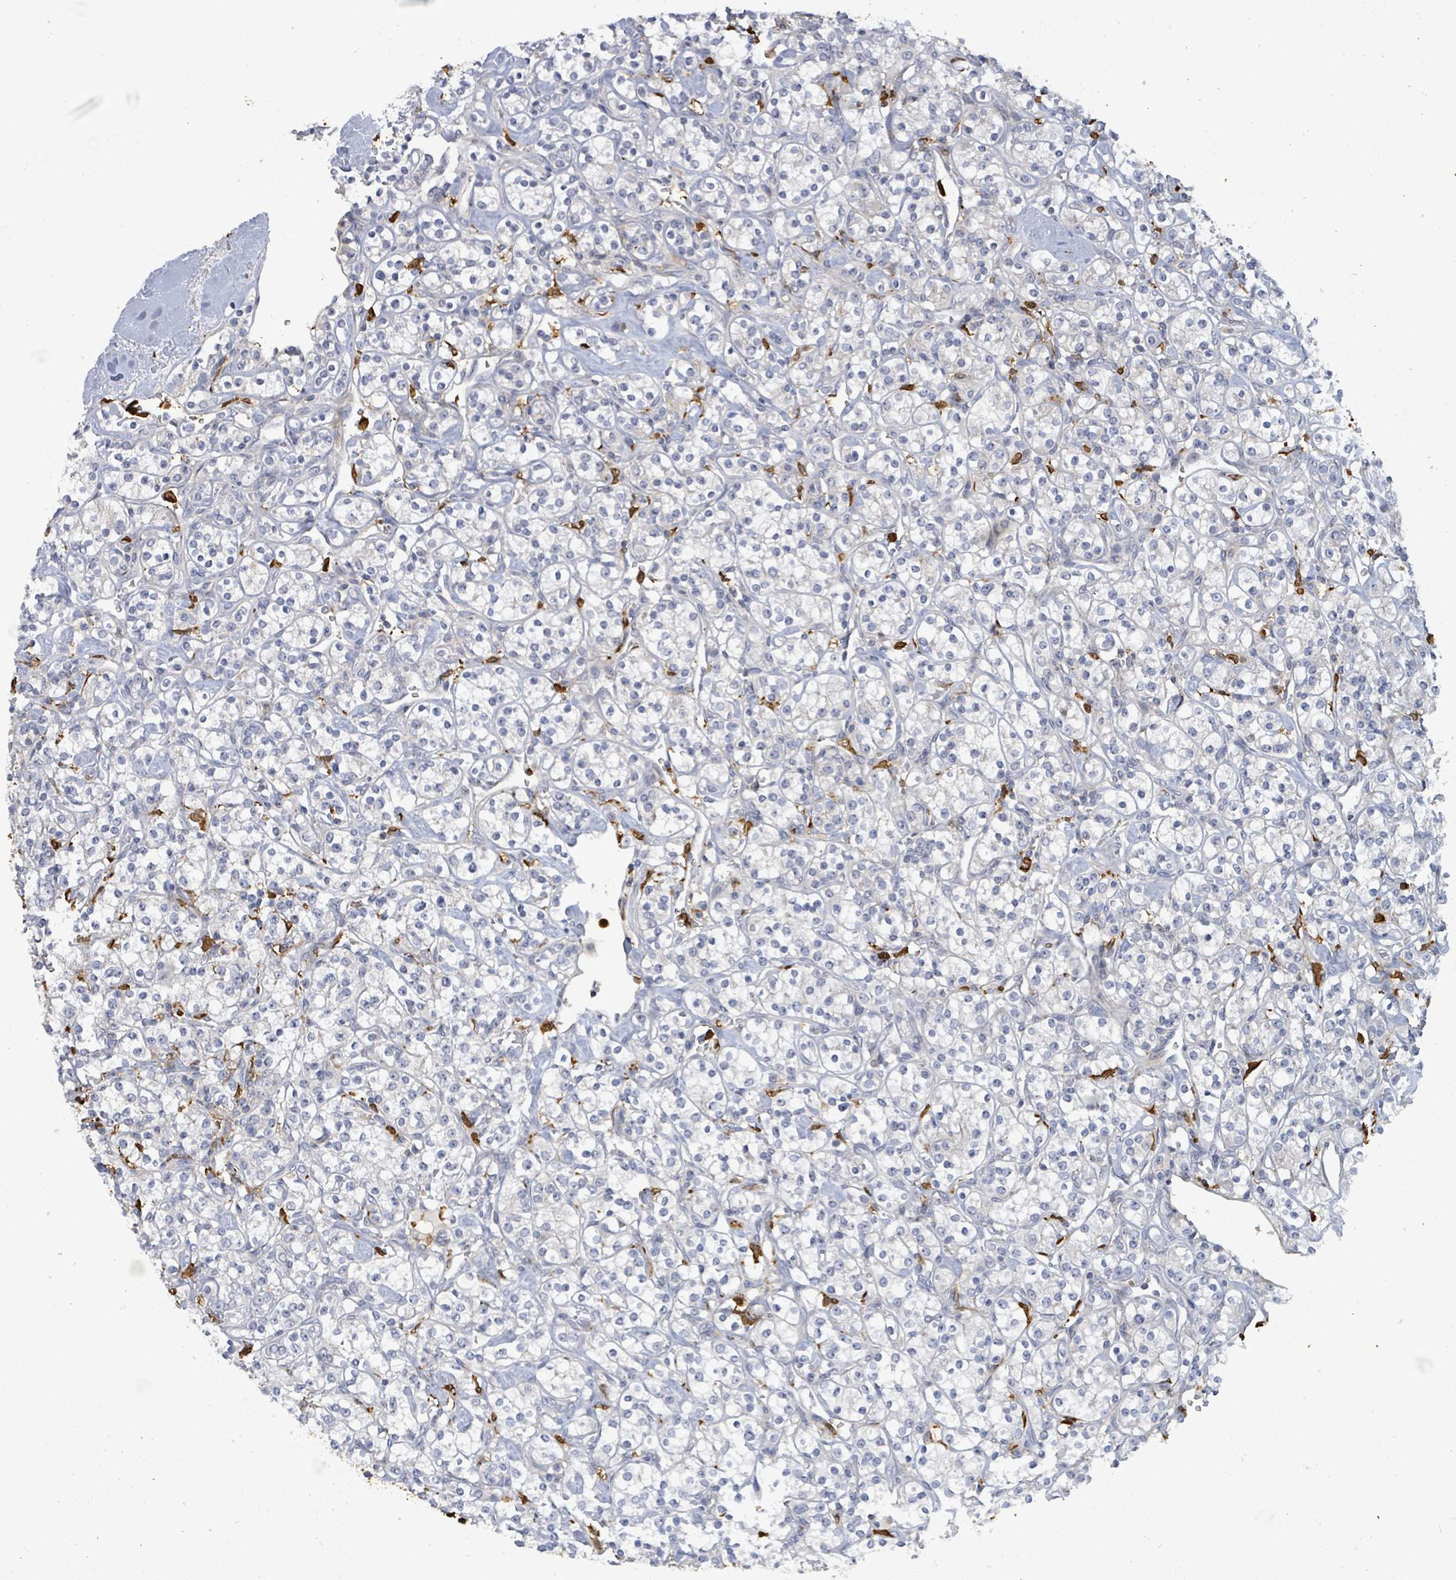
{"staining": {"intensity": "negative", "quantity": "none", "location": "none"}, "tissue": "renal cancer", "cell_type": "Tumor cells", "image_type": "cancer", "snomed": [{"axis": "morphology", "description": "Adenocarcinoma, NOS"}, {"axis": "topography", "description": "Kidney"}], "caption": "Tumor cells show no significant expression in adenocarcinoma (renal). (Stains: DAB IHC with hematoxylin counter stain, Microscopy: brightfield microscopy at high magnification).", "gene": "FAM210A", "patient": {"sex": "male", "age": 77}}